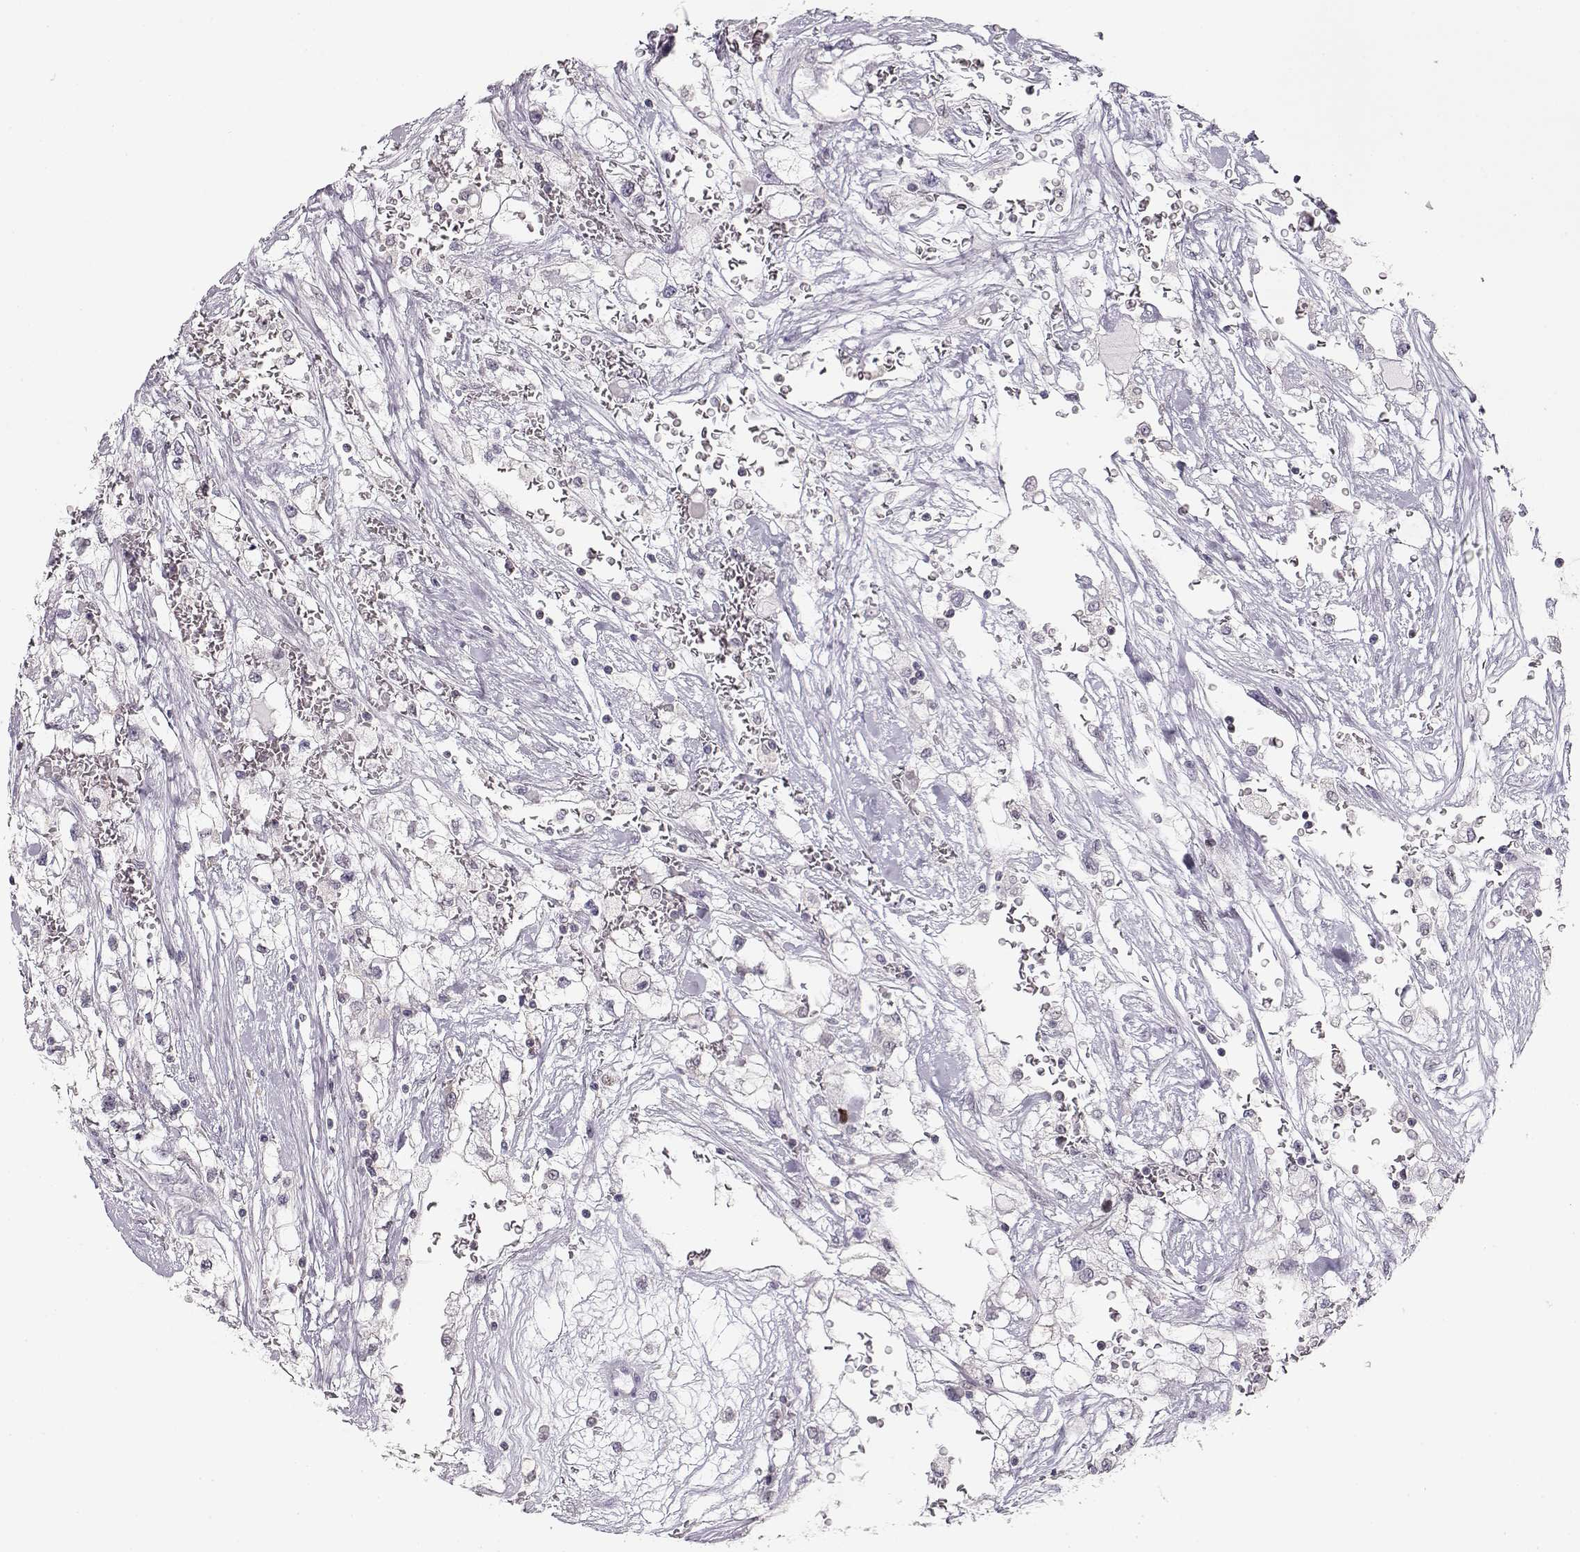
{"staining": {"intensity": "negative", "quantity": "none", "location": "none"}, "tissue": "renal cancer", "cell_type": "Tumor cells", "image_type": "cancer", "snomed": [{"axis": "morphology", "description": "Adenocarcinoma, NOS"}, {"axis": "topography", "description": "Kidney"}], "caption": "This is a image of immunohistochemistry (IHC) staining of renal adenocarcinoma, which shows no positivity in tumor cells. (Stains: DAB immunohistochemistry (IHC) with hematoxylin counter stain, Microscopy: brightfield microscopy at high magnification).", "gene": "TEPP", "patient": {"sex": "male", "age": 59}}